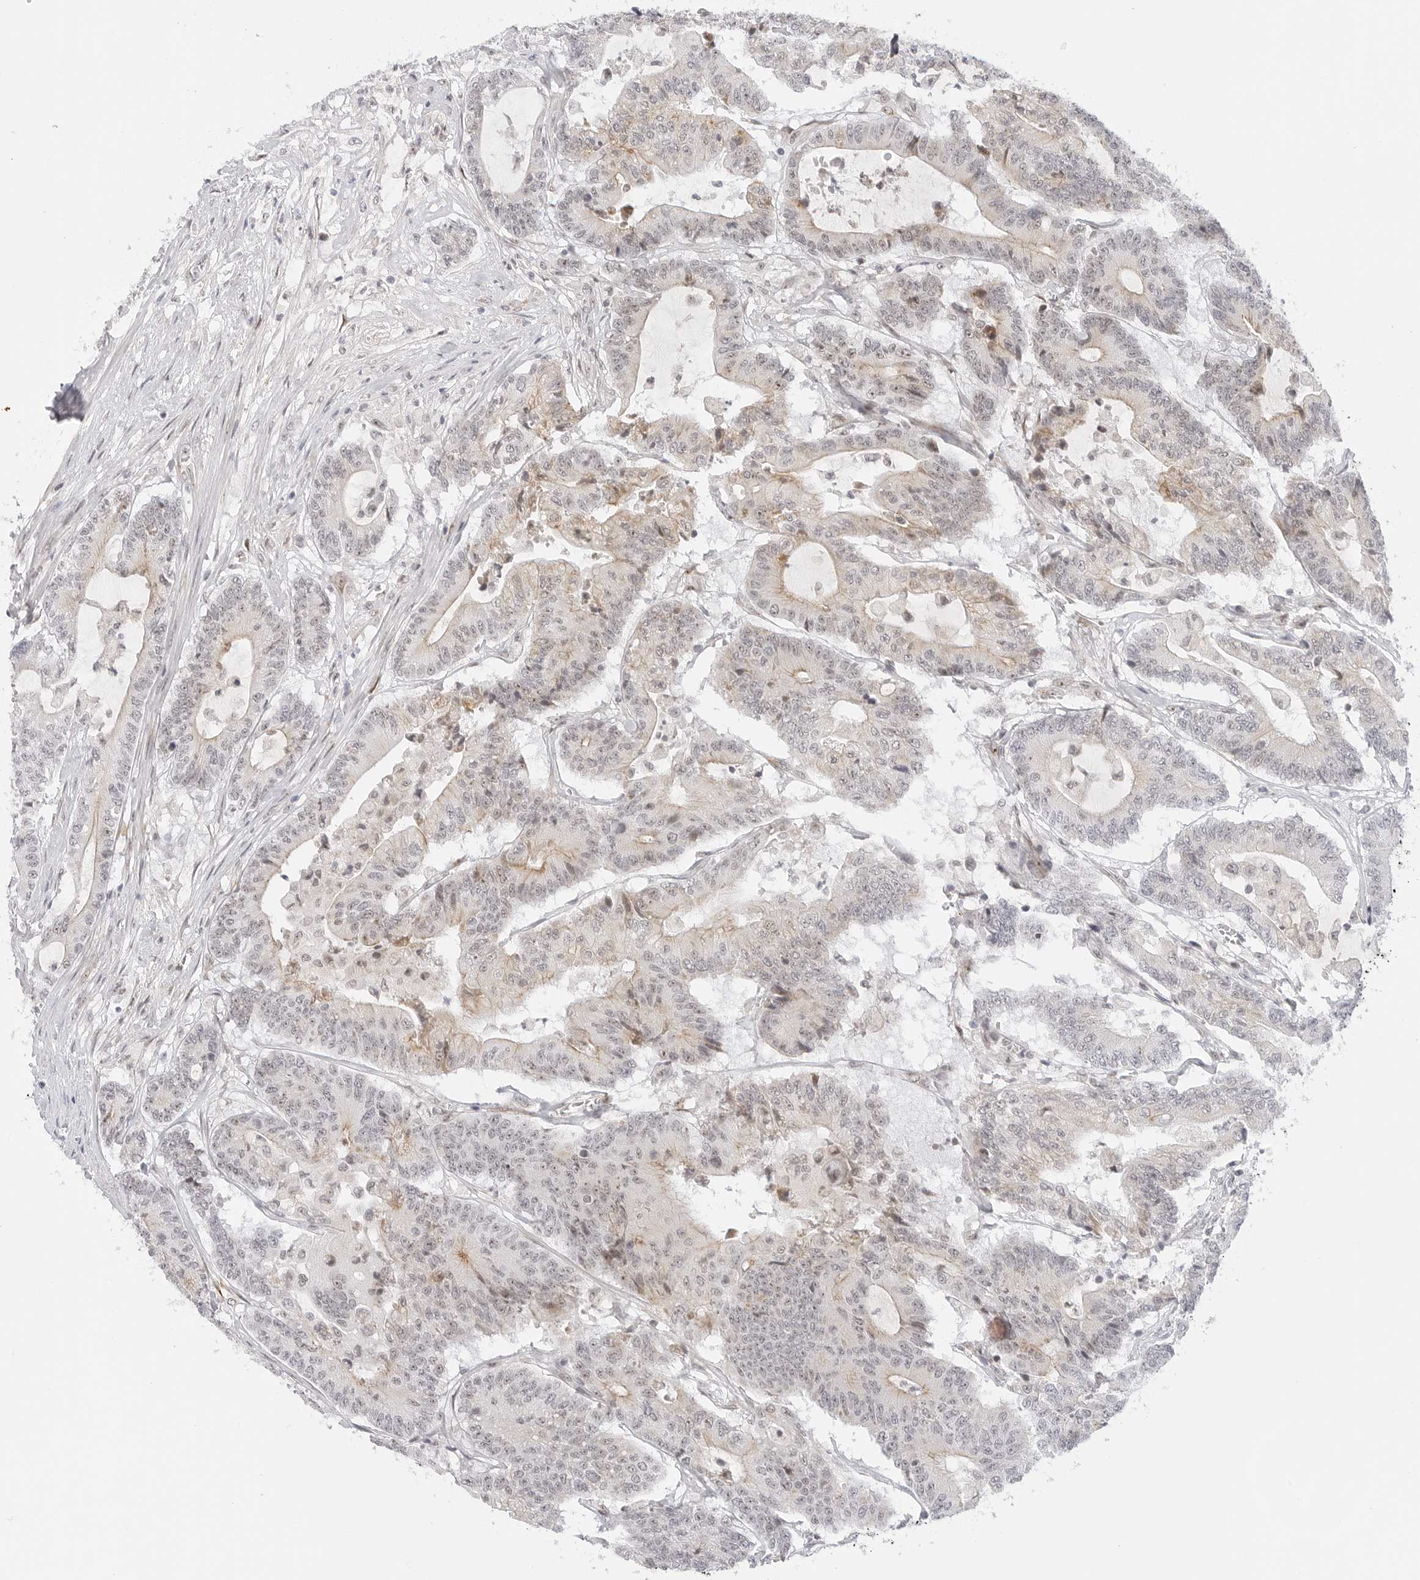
{"staining": {"intensity": "moderate", "quantity": "<25%", "location": "cytoplasmic/membranous"}, "tissue": "colorectal cancer", "cell_type": "Tumor cells", "image_type": "cancer", "snomed": [{"axis": "morphology", "description": "Adenocarcinoma, NOS"}, {"axis": "topography", "description": "Colon"}], "caption": "This image exhibits adenocarcinoma (colorectal) stained with IHC to label a protein in brown. The cytoplasmic/membranous of tumor cells show moderate positivity for the protein. Nuclei are counter-stained blue.", "gene": "HIPK3", "patient": {"sex": "female", "age": 84}}